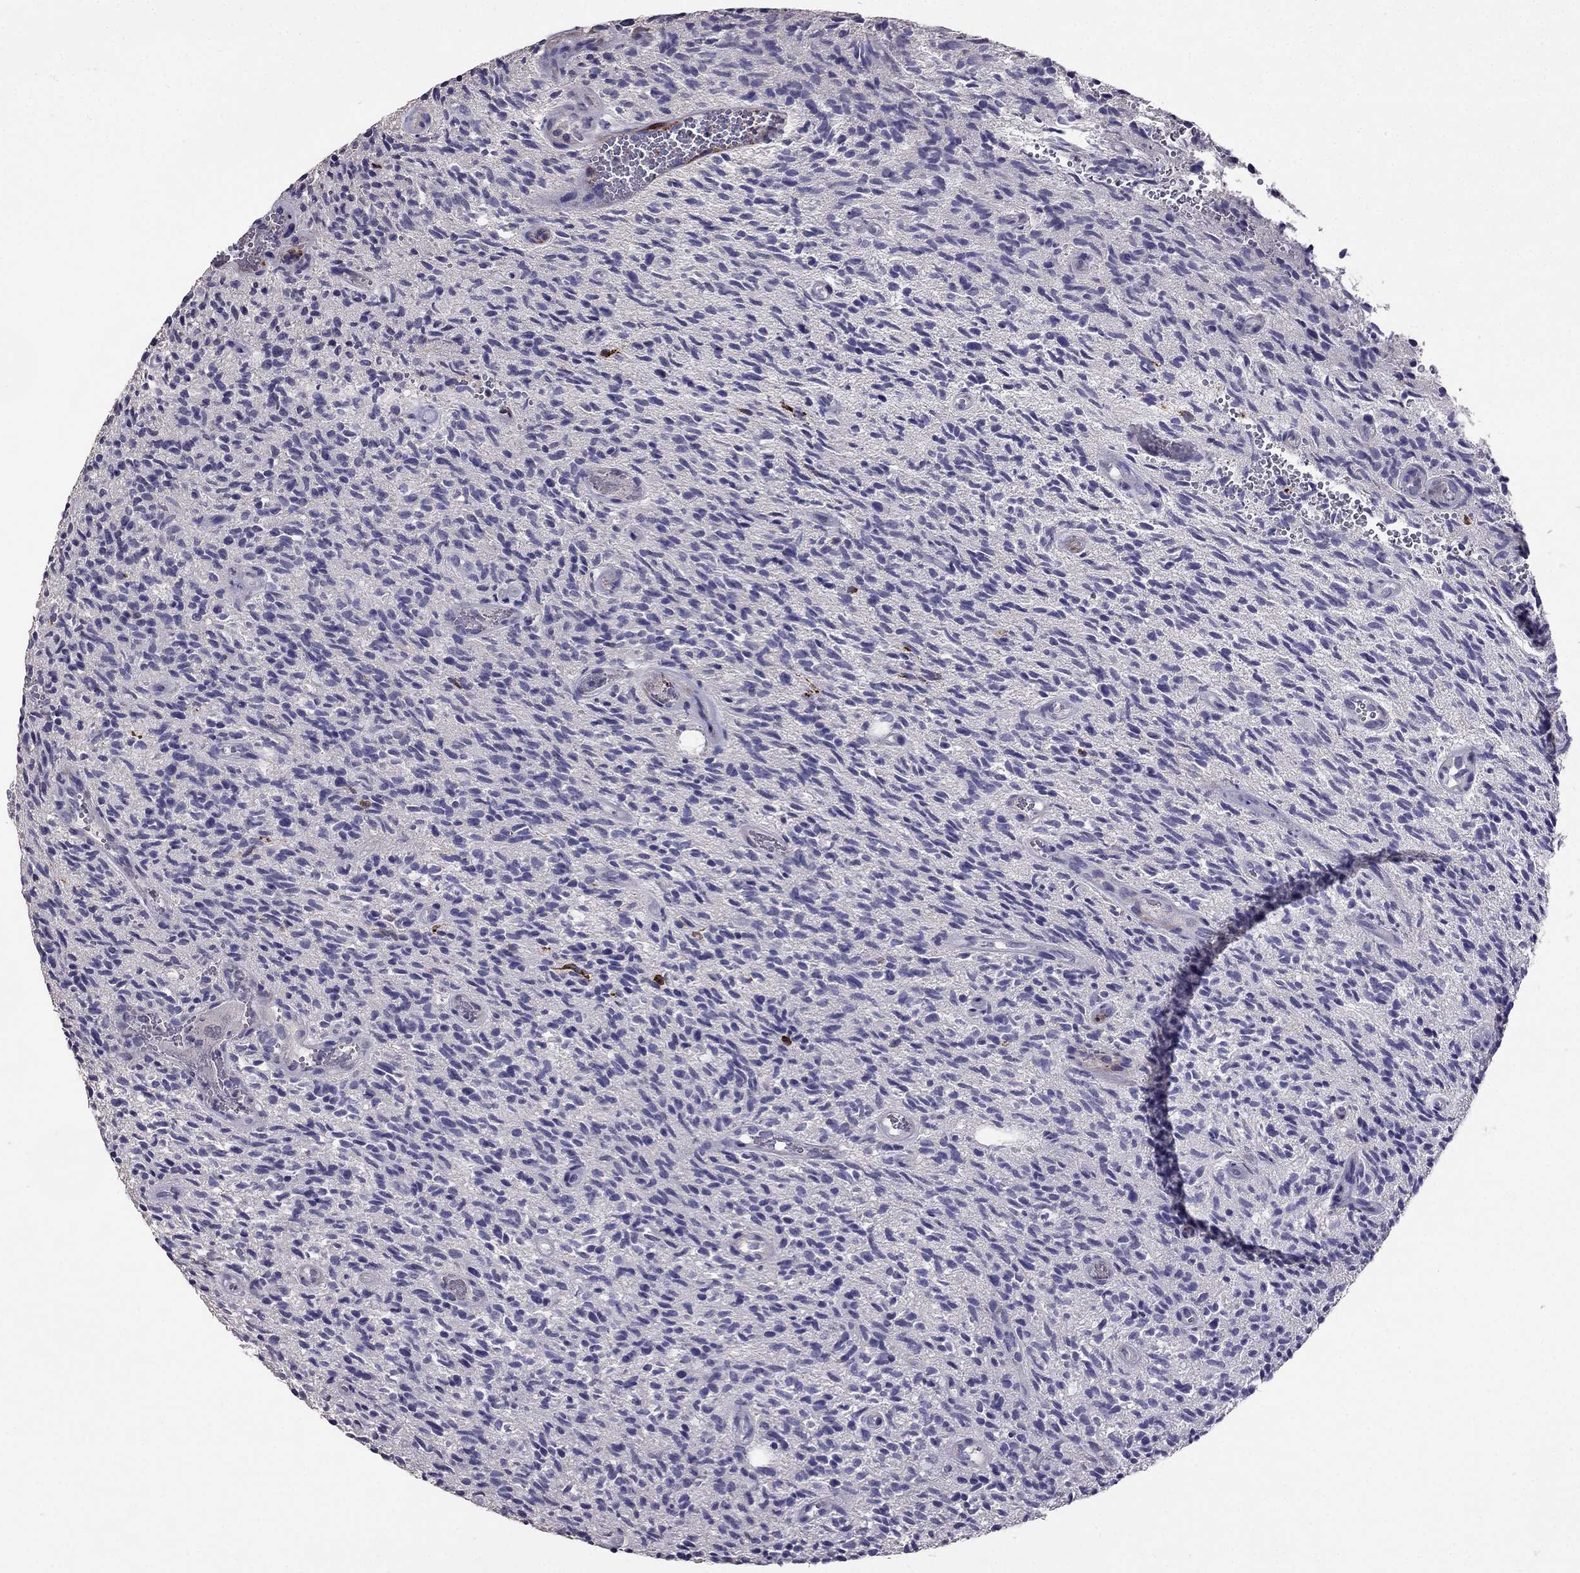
{"staining": {"intensity": "negative", "quantity": "none", "location": "none"}, "tissue": "glioma", "cell_type": "Tumor cells", "image_type": "cancer", "snomed": [{"axis": "morphology", "description": "Glioma, malignant, High grade"}, {"axis": "topography", "description": "Brain"}], "caption": "Photomicrograph shows no protein staining in tumor cells of glioma tissue.", "gene": "CDH9", "patient": {"sex": "male", "age": 64}}